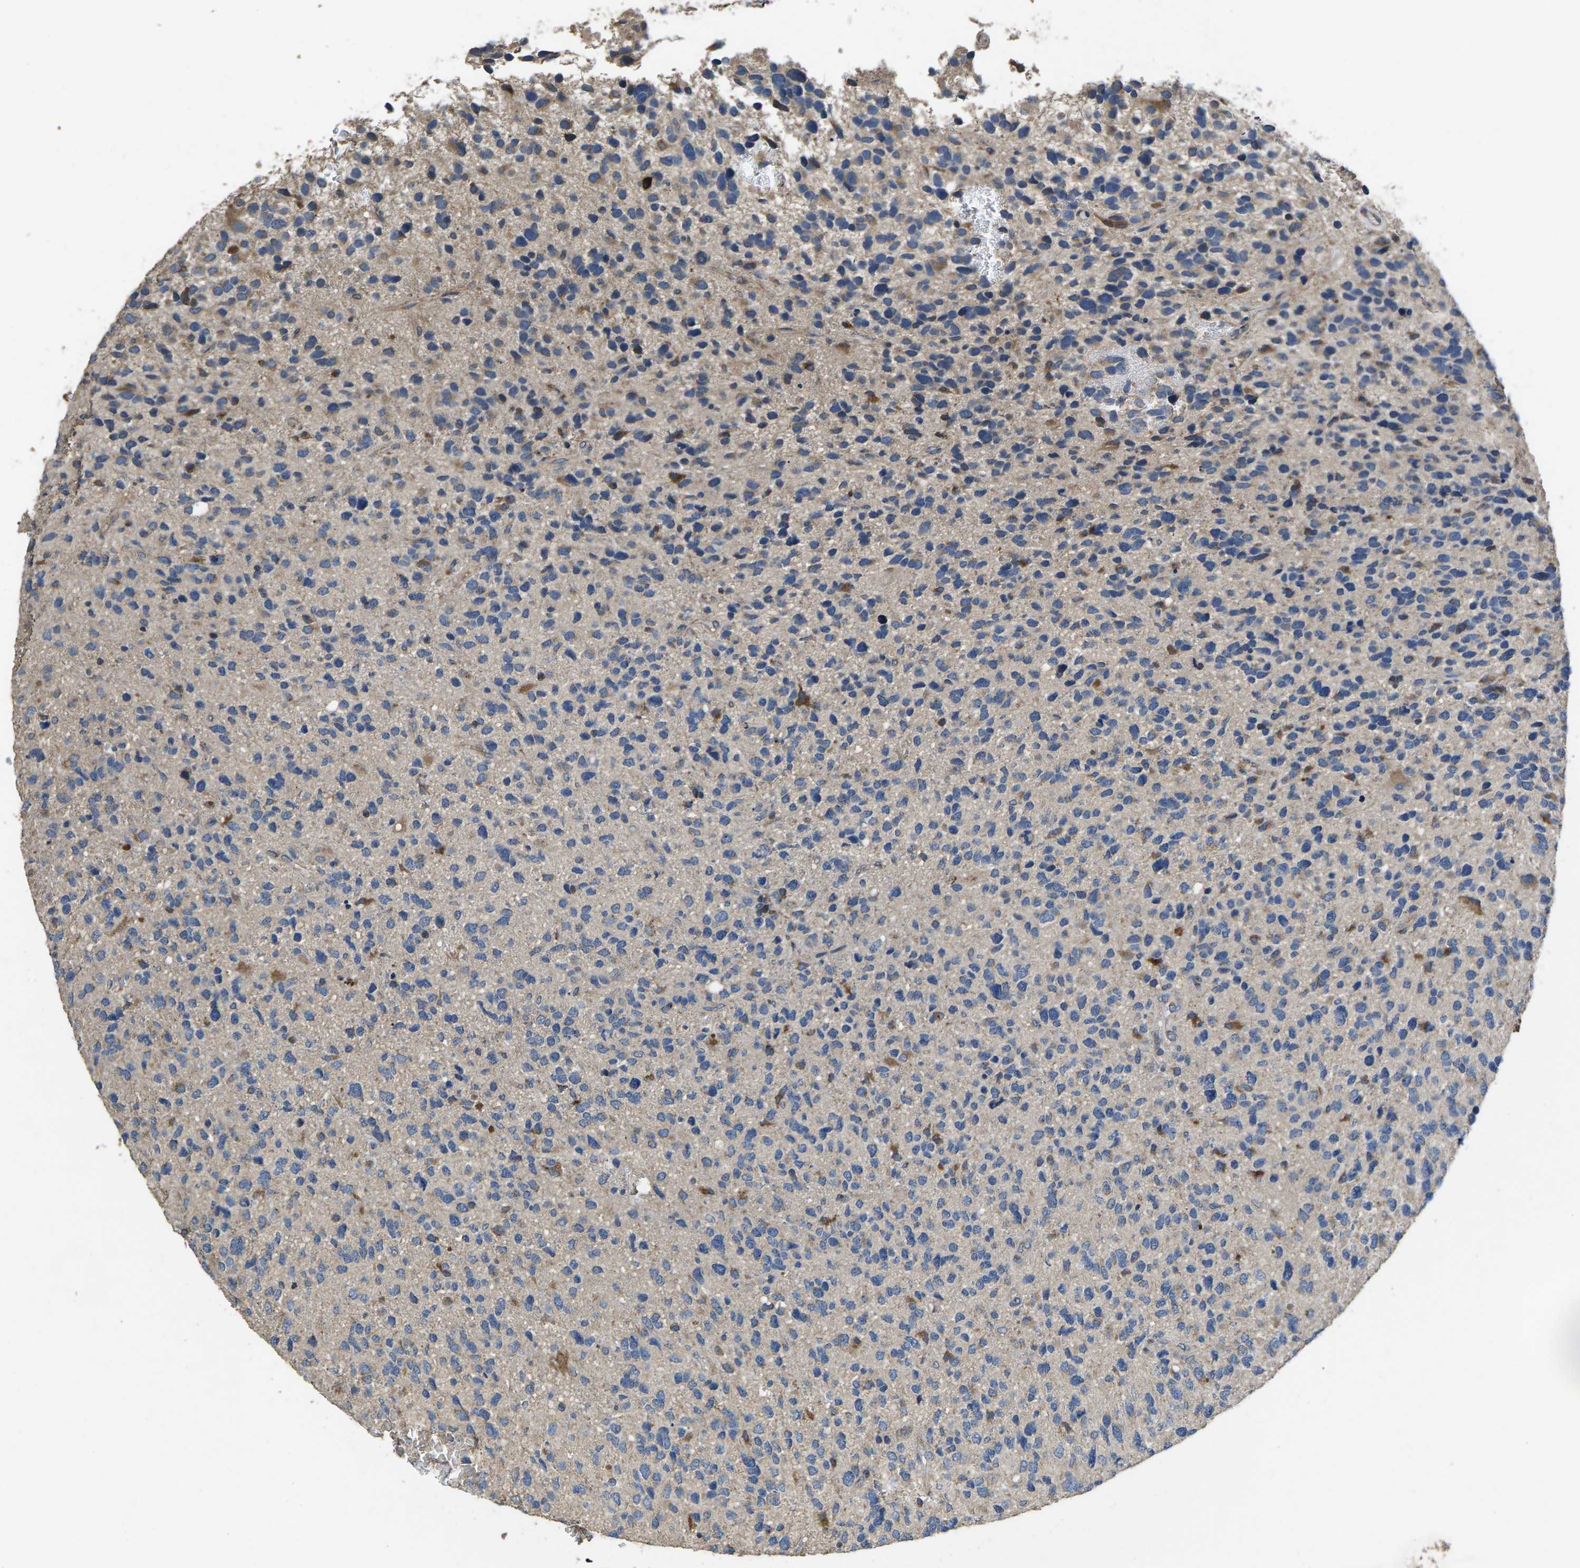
{"staining": {"intensity": "weak", "quantity": "<25%", "location": "cytoplasmic/membranous"}, "tissue": "glioma", "cell_type": "Tumor cells", "image_type": "cancer", "snomed": [{"axis": "morphology", "description": "Glioma, malignant, High grade"}, {"axis": "topography", "description": "Brain"}], "caption": "Glioma was stained to show a protein in brown. There is no significant positivity in tumor cells.", "gene": "B4GAT1", "patient": {"sex": "female", "age": 58}}